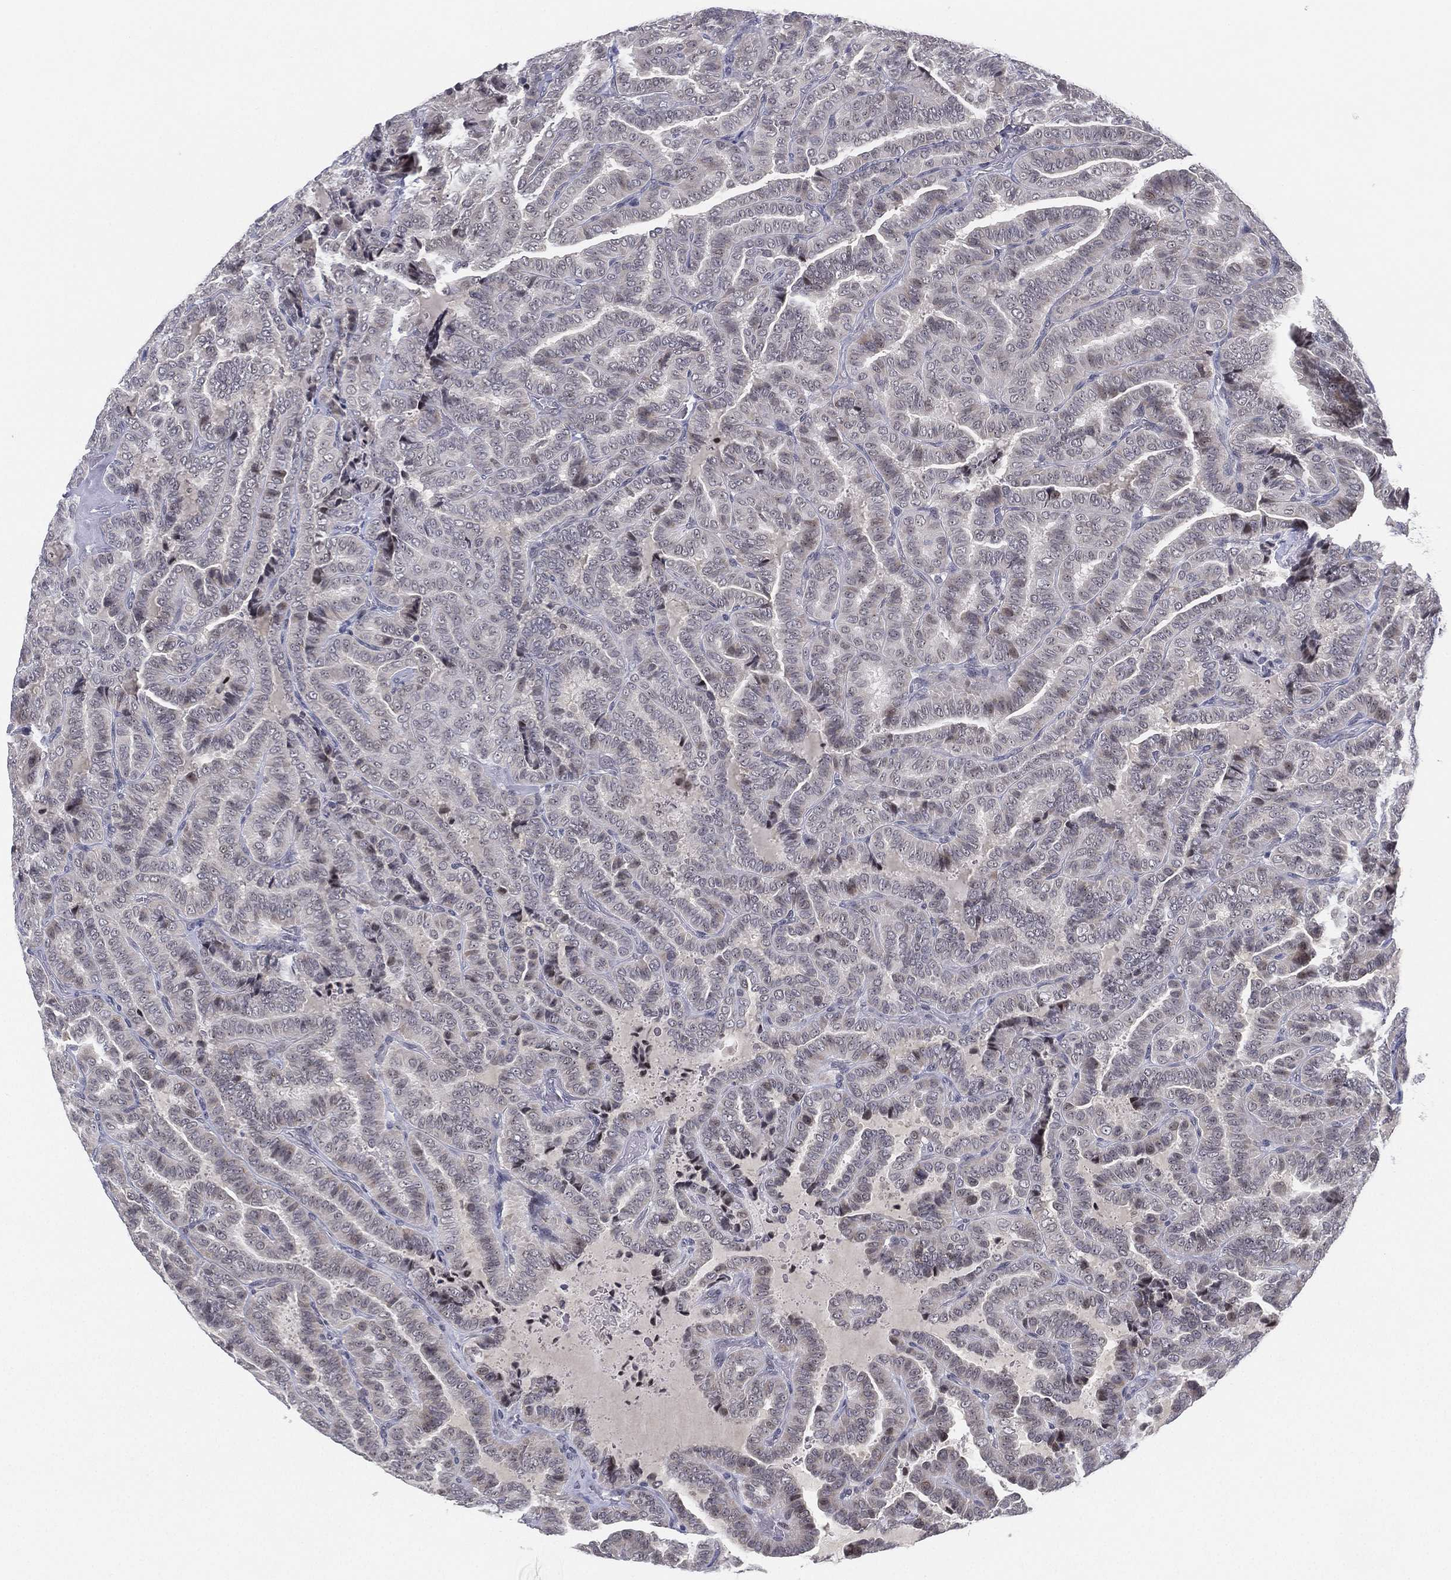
{"staining": {"intensity": "negative", "quantity": "none", "location": "none"}, "tissue": "thyroid cancer", "cell_type": "Tumor cells", "image_type": "cancer", "snomed": [{"axis": "morphology", "description": "Papillary adenocarcinoma, NOS"}, {"axis": "topography", "description": "Thyroid gland"}], "caption": "DAB (3,3'-diaminobenzidine) immunohistochemical staining of human thyroid cancer (papillary adenocarcinoma) demonstrates no significant positivity in tumor cells.", "gene": "MS4A8", "patient": {"sex": "female", "age": 39}}